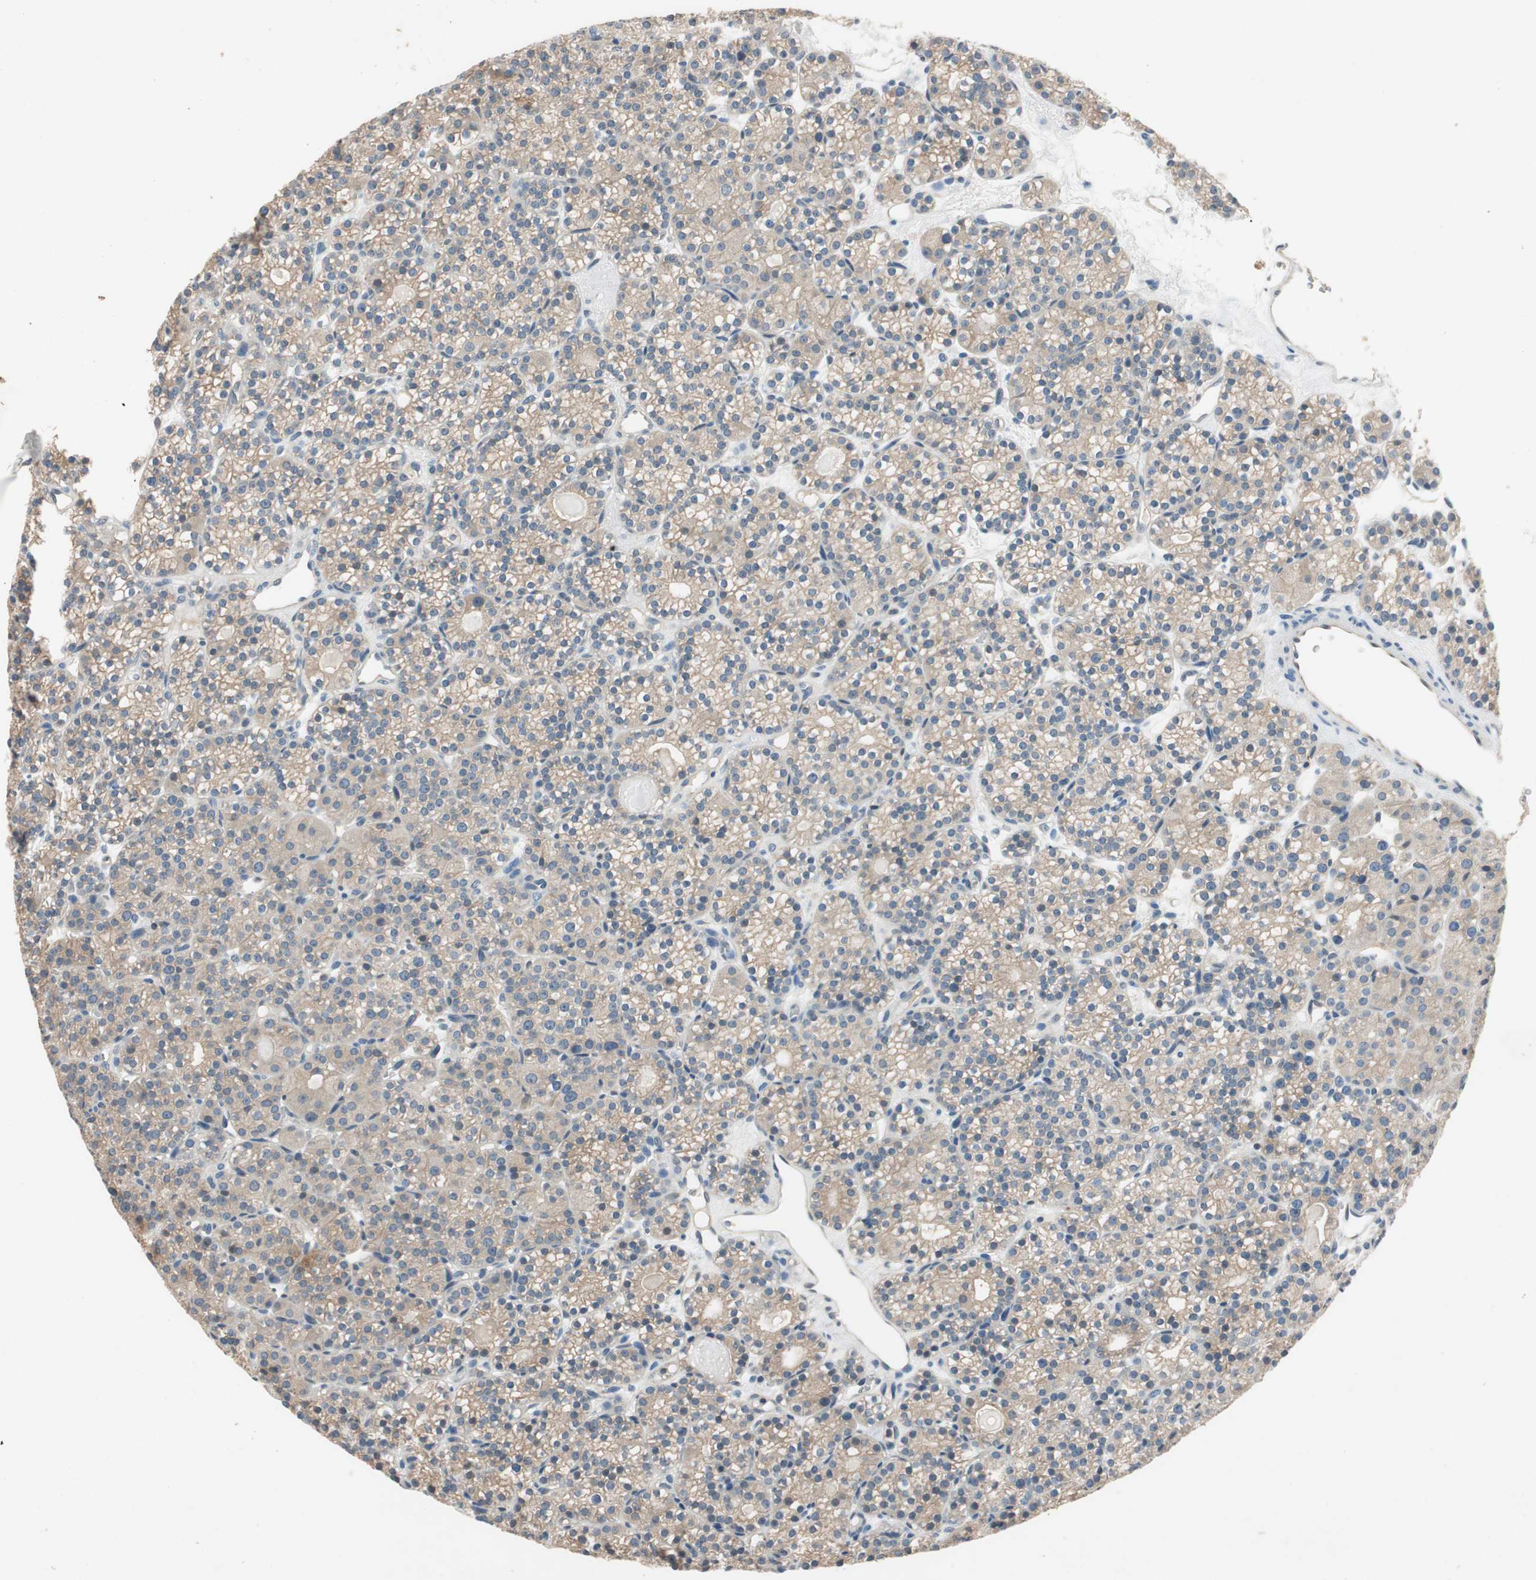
{"staining": {"intensity": "weak", "quantity": ">75%", "location": "cytoplasmic/membranous"}, "tissue": "parathyroid gland", "cell_type": "Glandular cells", "image_type": "normal", "snomed": [{"axis": "morphology", "description": "Normal tissue, NOS"}, {"axis": "topography", "description": "Parathyroid gland"}], "caption": "Glandular cells show low levels of weak cytoplasmic/membranous staining in approximately >75% of cells in unremarkable parathyroid gland.", "gene": "SERPINB5", "patient": {"sex": "female", "age": 64}}